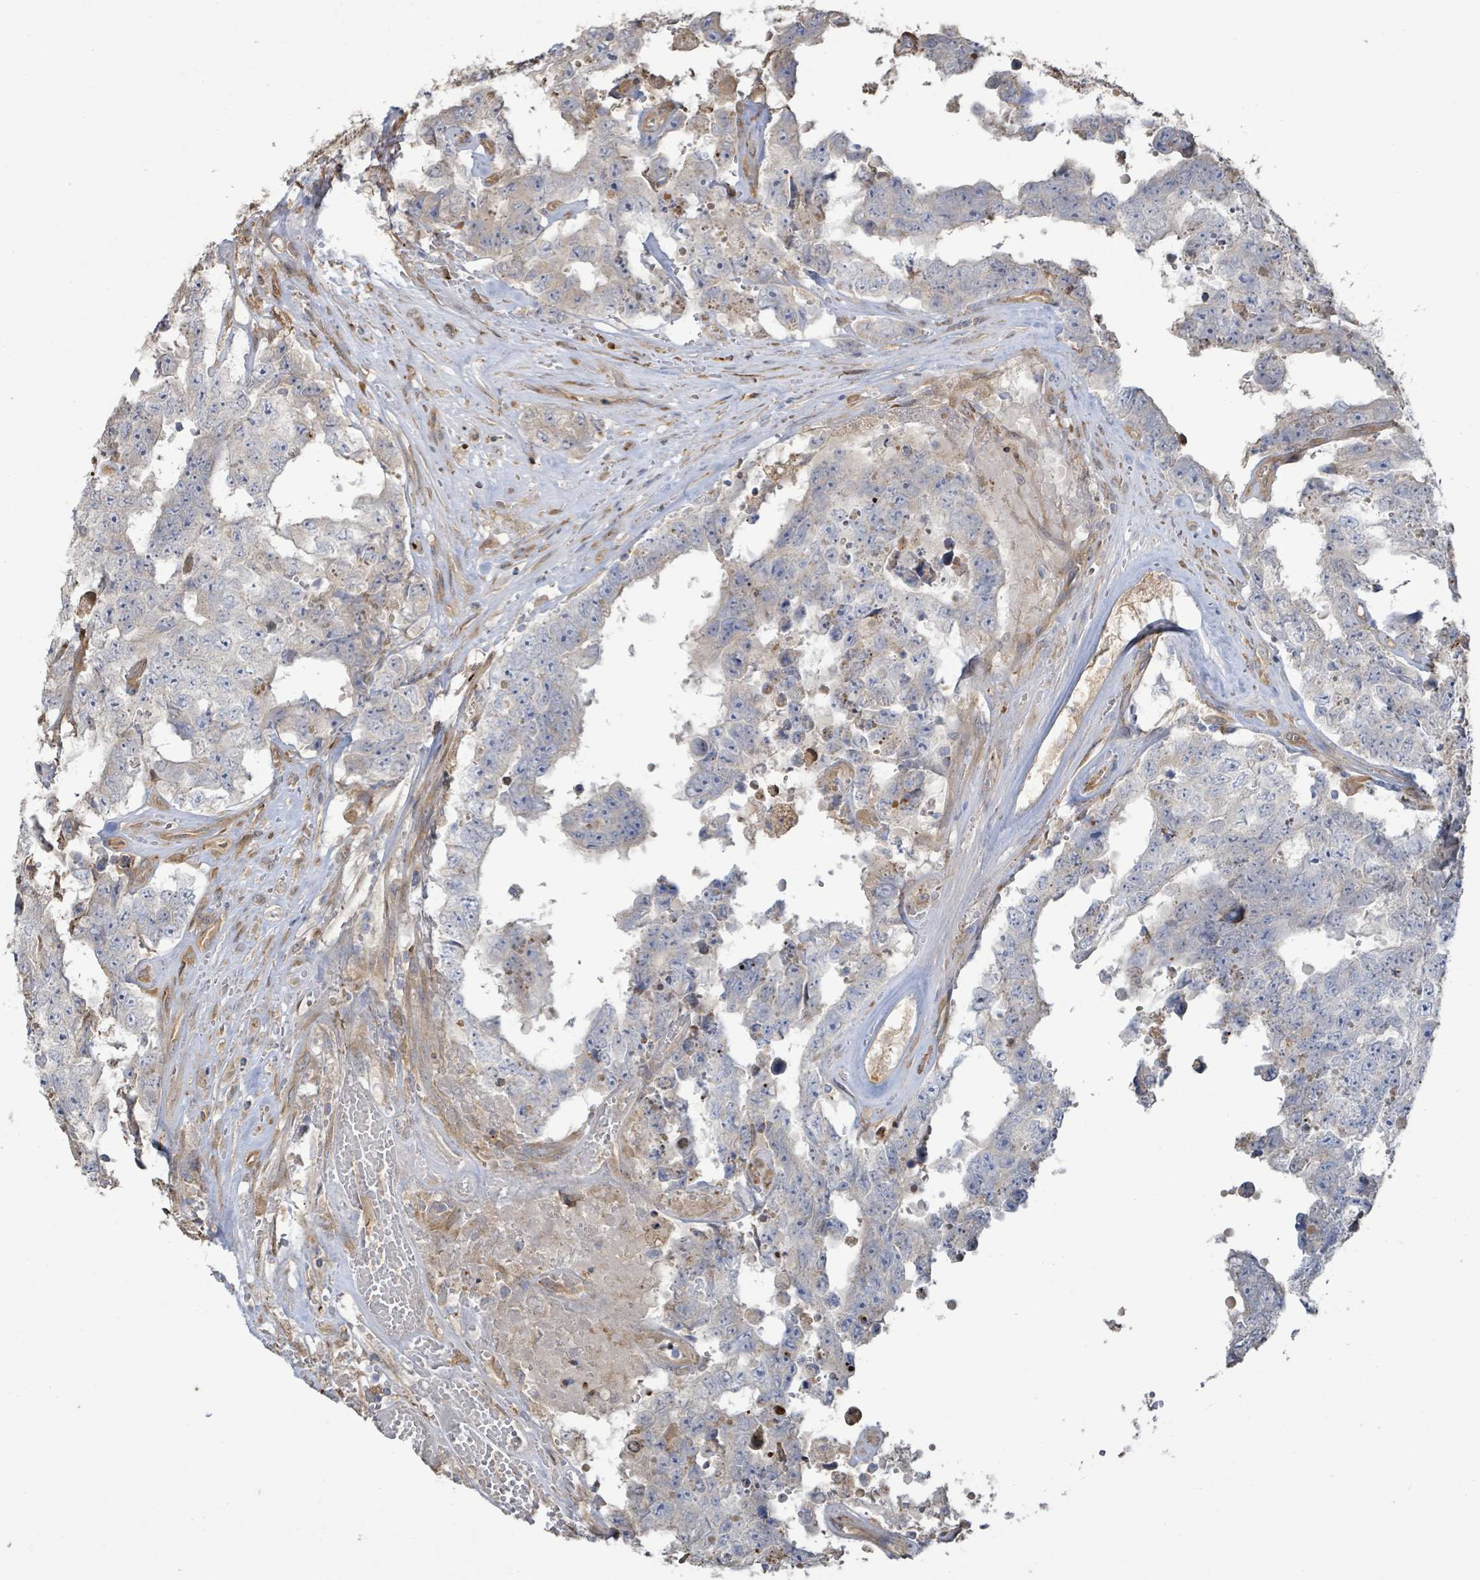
{"staining": {"intensity": "negative", "quantity": "none", "location": "none"}, "tissue": "testis cancer", "cell_type": "Tumor cells", "image_type": "cancer", "snomed": [{"axis": "morphology", "description": "Normal tissue, NOS"}, {"axis": "morphology", "description": "Carcinoma, Embryonal, NOS"}, {"axis": "topography", "description": "Testis"}, {"axis": "topography", "description": "Epididymis"}], "caption": "Immunohistochemistry (IHC) micrograph of testis cancer (embryonal carcinoma) stained for a protein (brown), which shows no positivity in tumor cells. Brightfield microscopy of IHC stained with DAB (3,3'-diaminobenzidine) (brown) and hematoxylin (blue), captured at high magnification.", "gene": "ARPIN", "patient": {"sex": "male", "age": 25}}